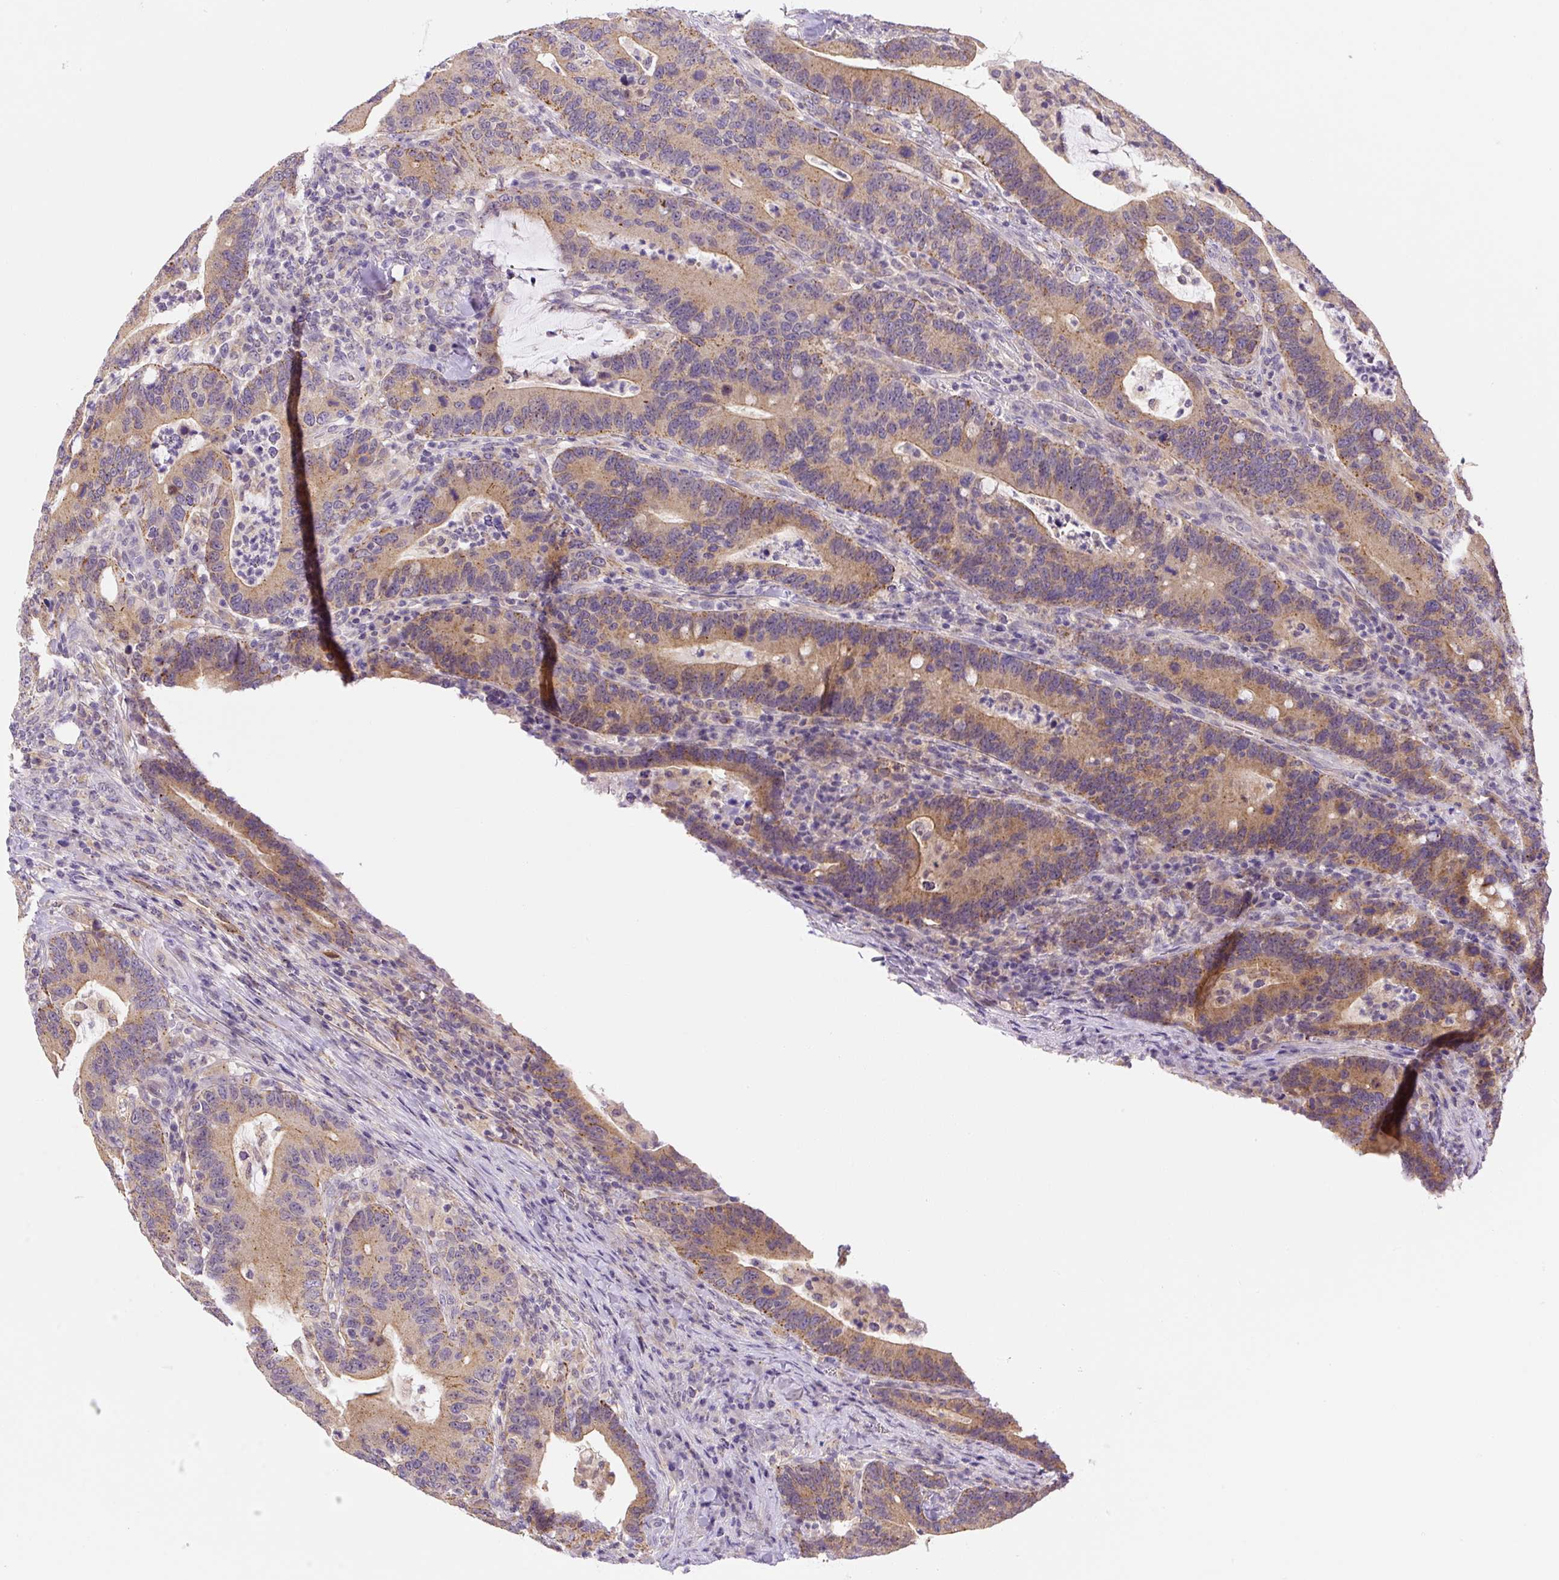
{"staining": {"intensity": "moderate", "quantity": ">75%", "location": "cytoplasmic/membranous"}, "tissue": "colorectal cancer", "cell_type": "Tumor cells", "image_type": "cancer", "snomed": [{"axis": "morphology", "description": "Adenocarcinoma, NOS"}, {"axis": "topography", "description": "Colon"}], "caption": "Brown immunohistochemical staining in adenocarcinoma (colorectal) displays moderate cytoplasmic/membranous staining in approximately >75% of tumor cells.", "gene": "PLA2G4A", "patient": {"sex": "female", "age": 66}}